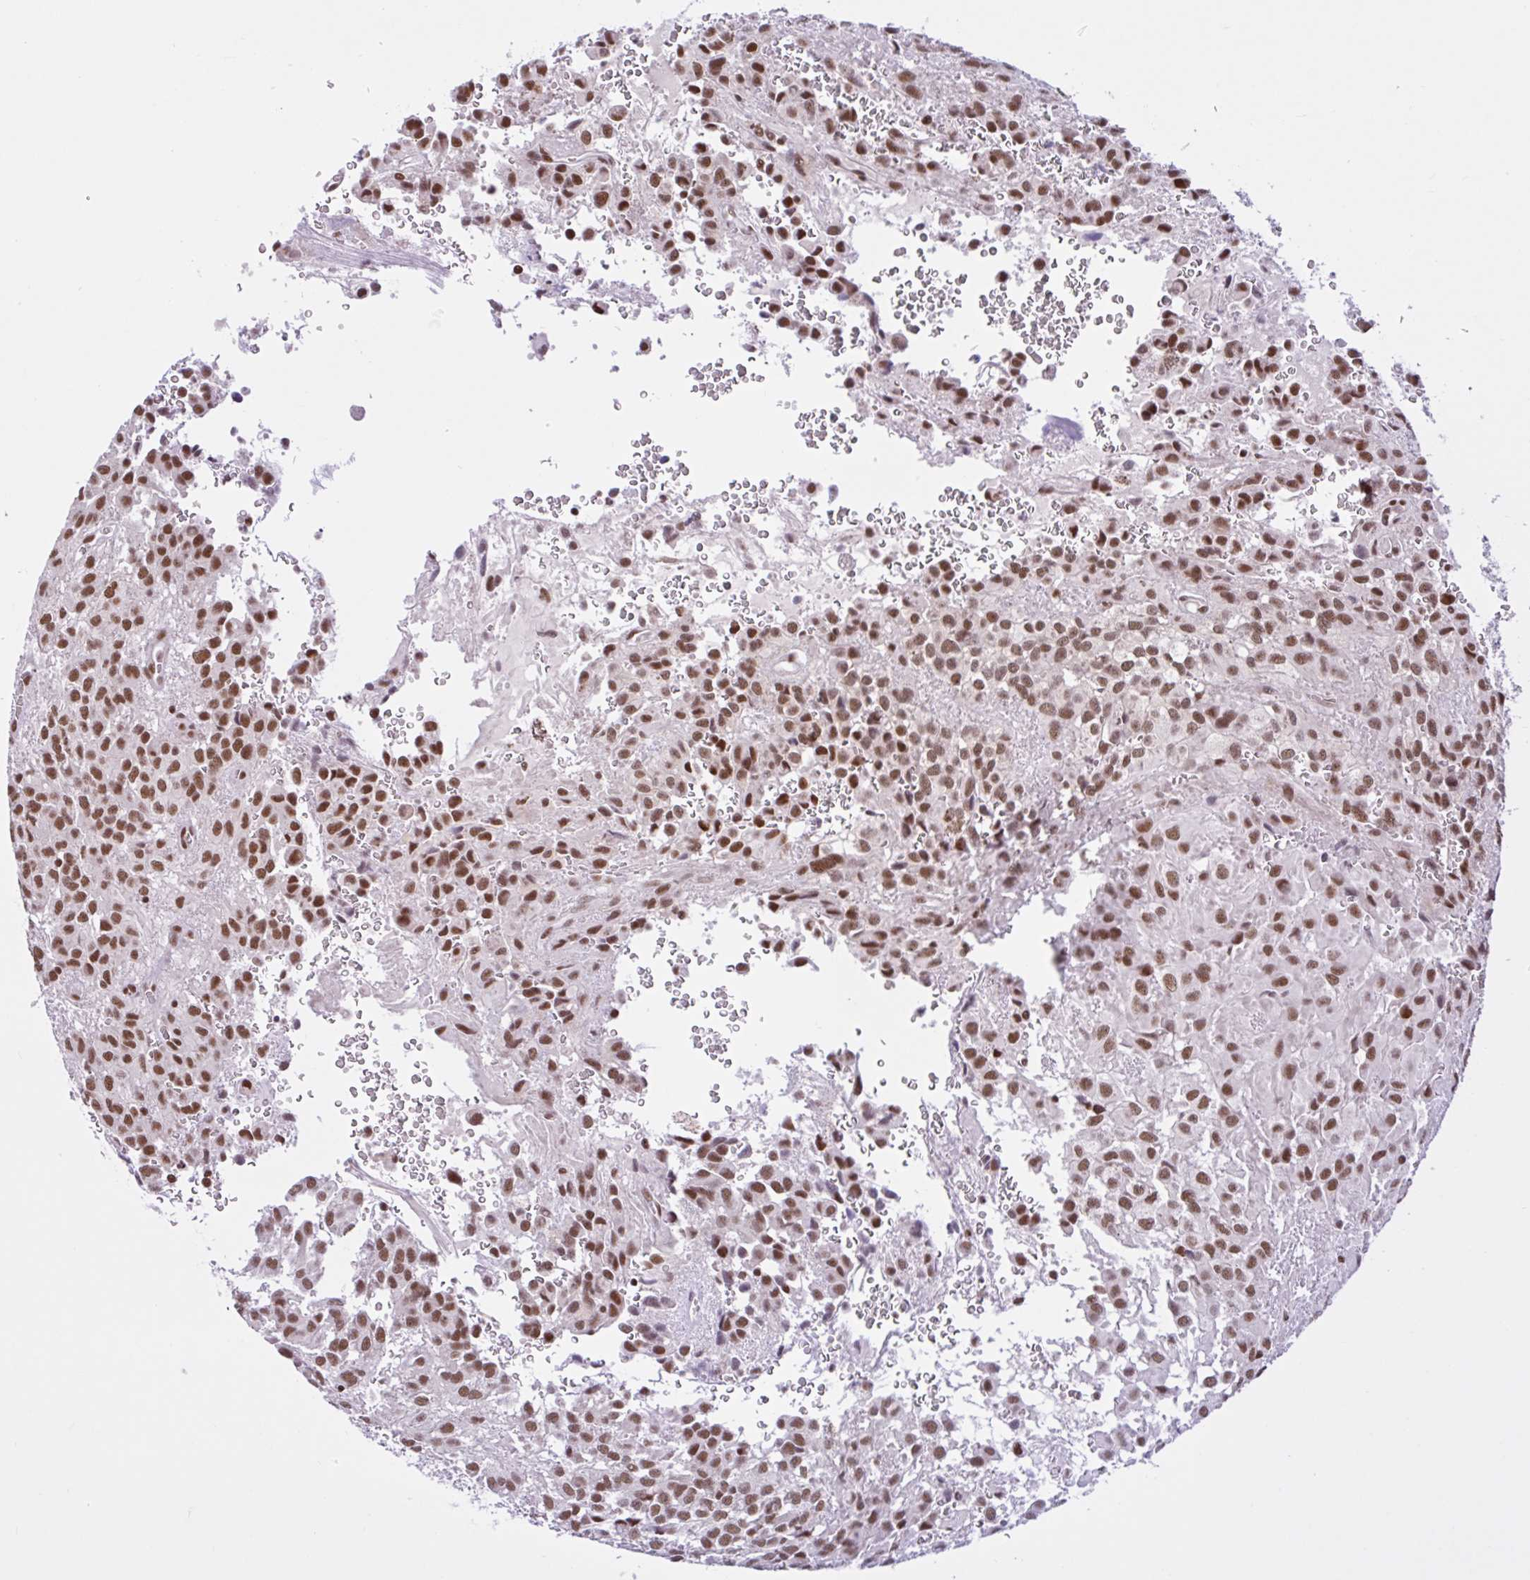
{"staining": {"intensity": "moderate", "quantity": ">75%", "location": "nuclear"}, "tissue": "glioma", "cell_type": "Tumor cells", "image_type": "cancer", "snomed": [{"axis": "morphology", "description": "Glioma, malignant, Low grade"}, {"axis": "topography", "description": "Brain"}], "caption": "Immunohistochemical staining of human malignant low-grade glioma shows moderate nuclear protein expression in approximately >75% of tumor cells. (Brightfield microscopy of DAB IHC at high magnification).", "gene": "CCDC12", "patient": {"sex": "male", "age": 56}}